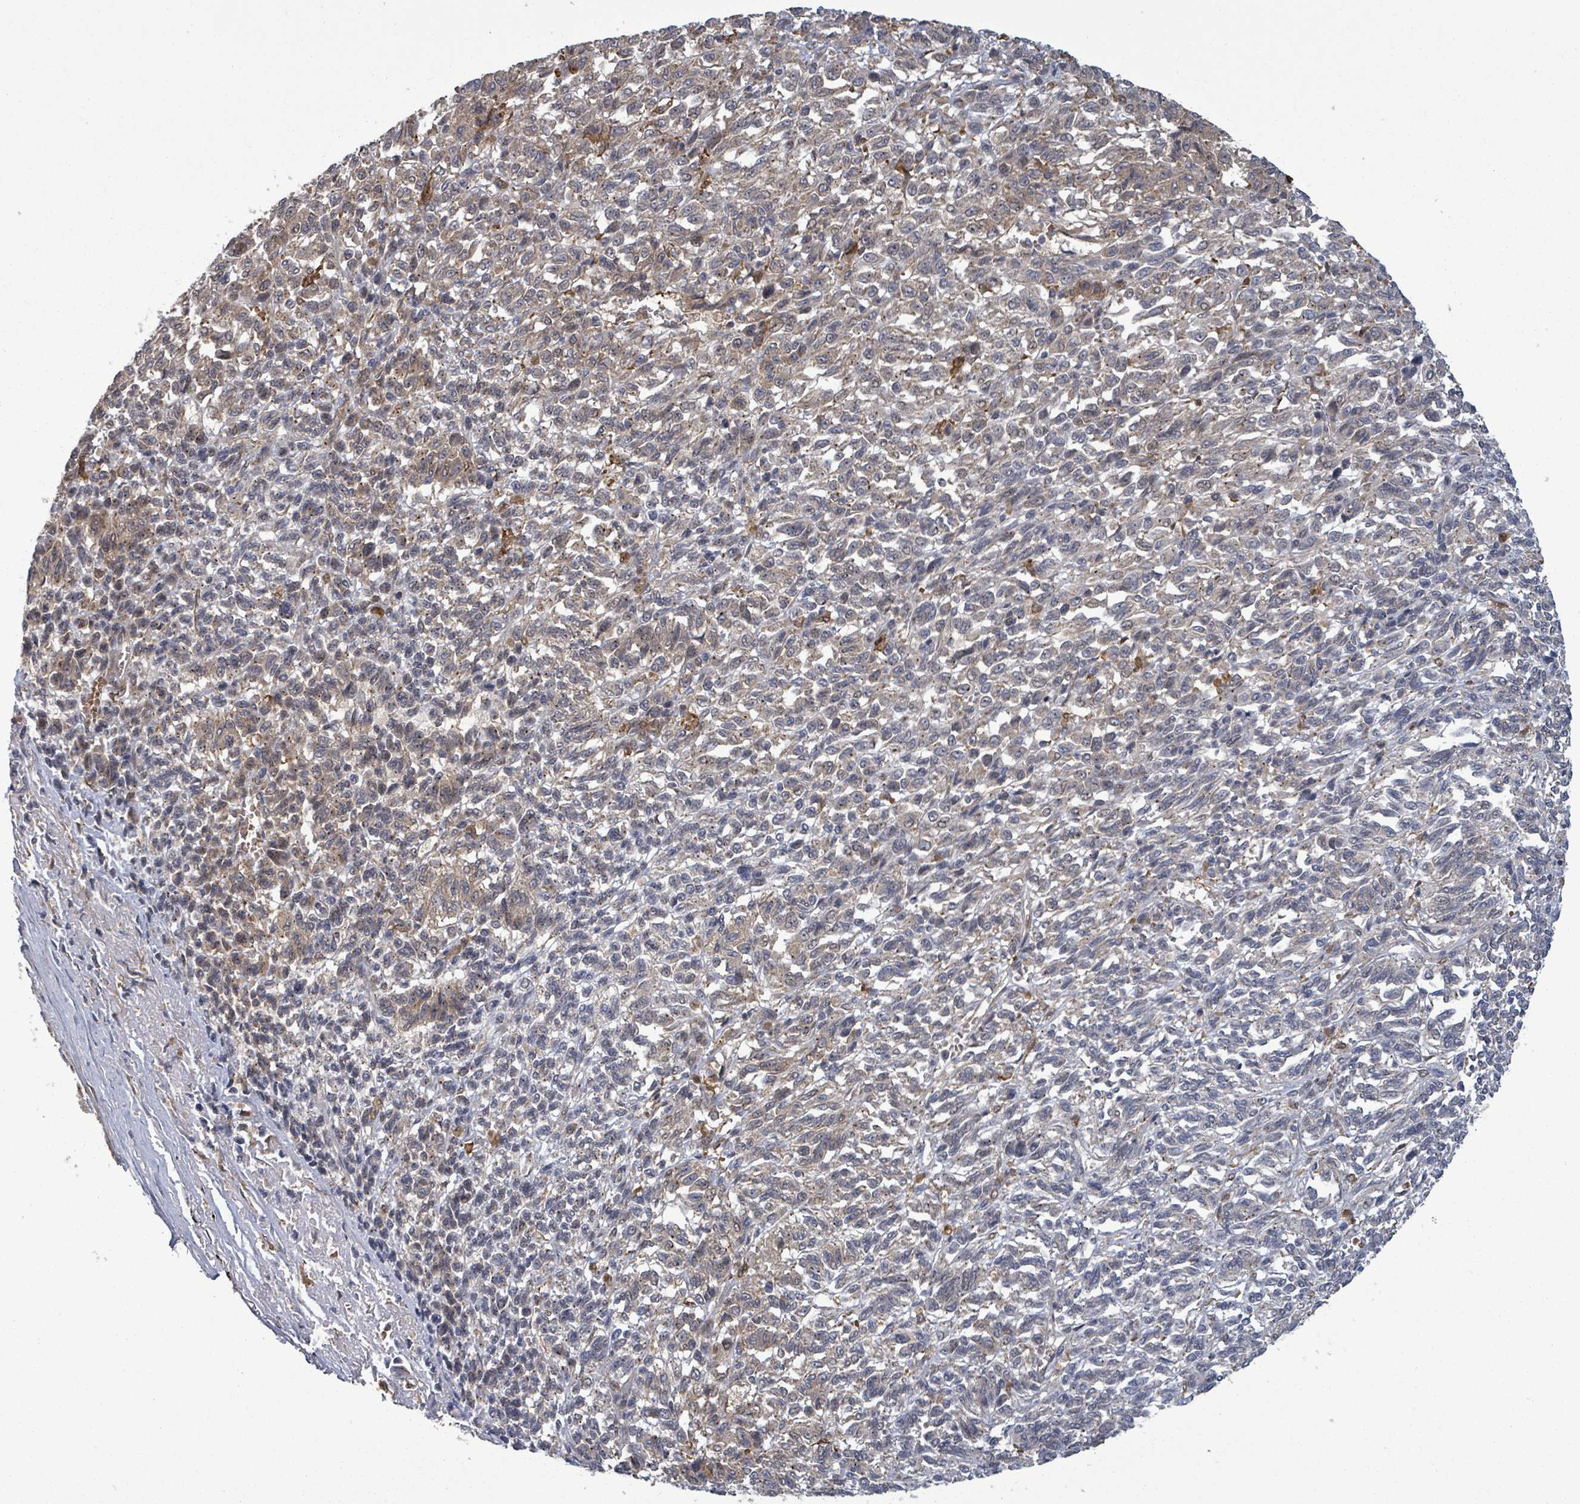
{"staining": {"intensity": "weak", "quantity": "<25%", "location": "cytoplasmic/membranous"}, "tissue": "melanoma", "cell_type": "Tumor cells", "image_type": "cancer", "snomed": [{"axis": "morphology", "description": "Malignant melanoma, Metastatic site"}, {"axis": "topography", "description": "Lung"}], "caption": "Protein analysis of malignant melanoma (metastatic site) exhibits no significant positivity in tumor cells.", "gene": "MAP3K6", "patient": {"sex": "male", "age": 64}}